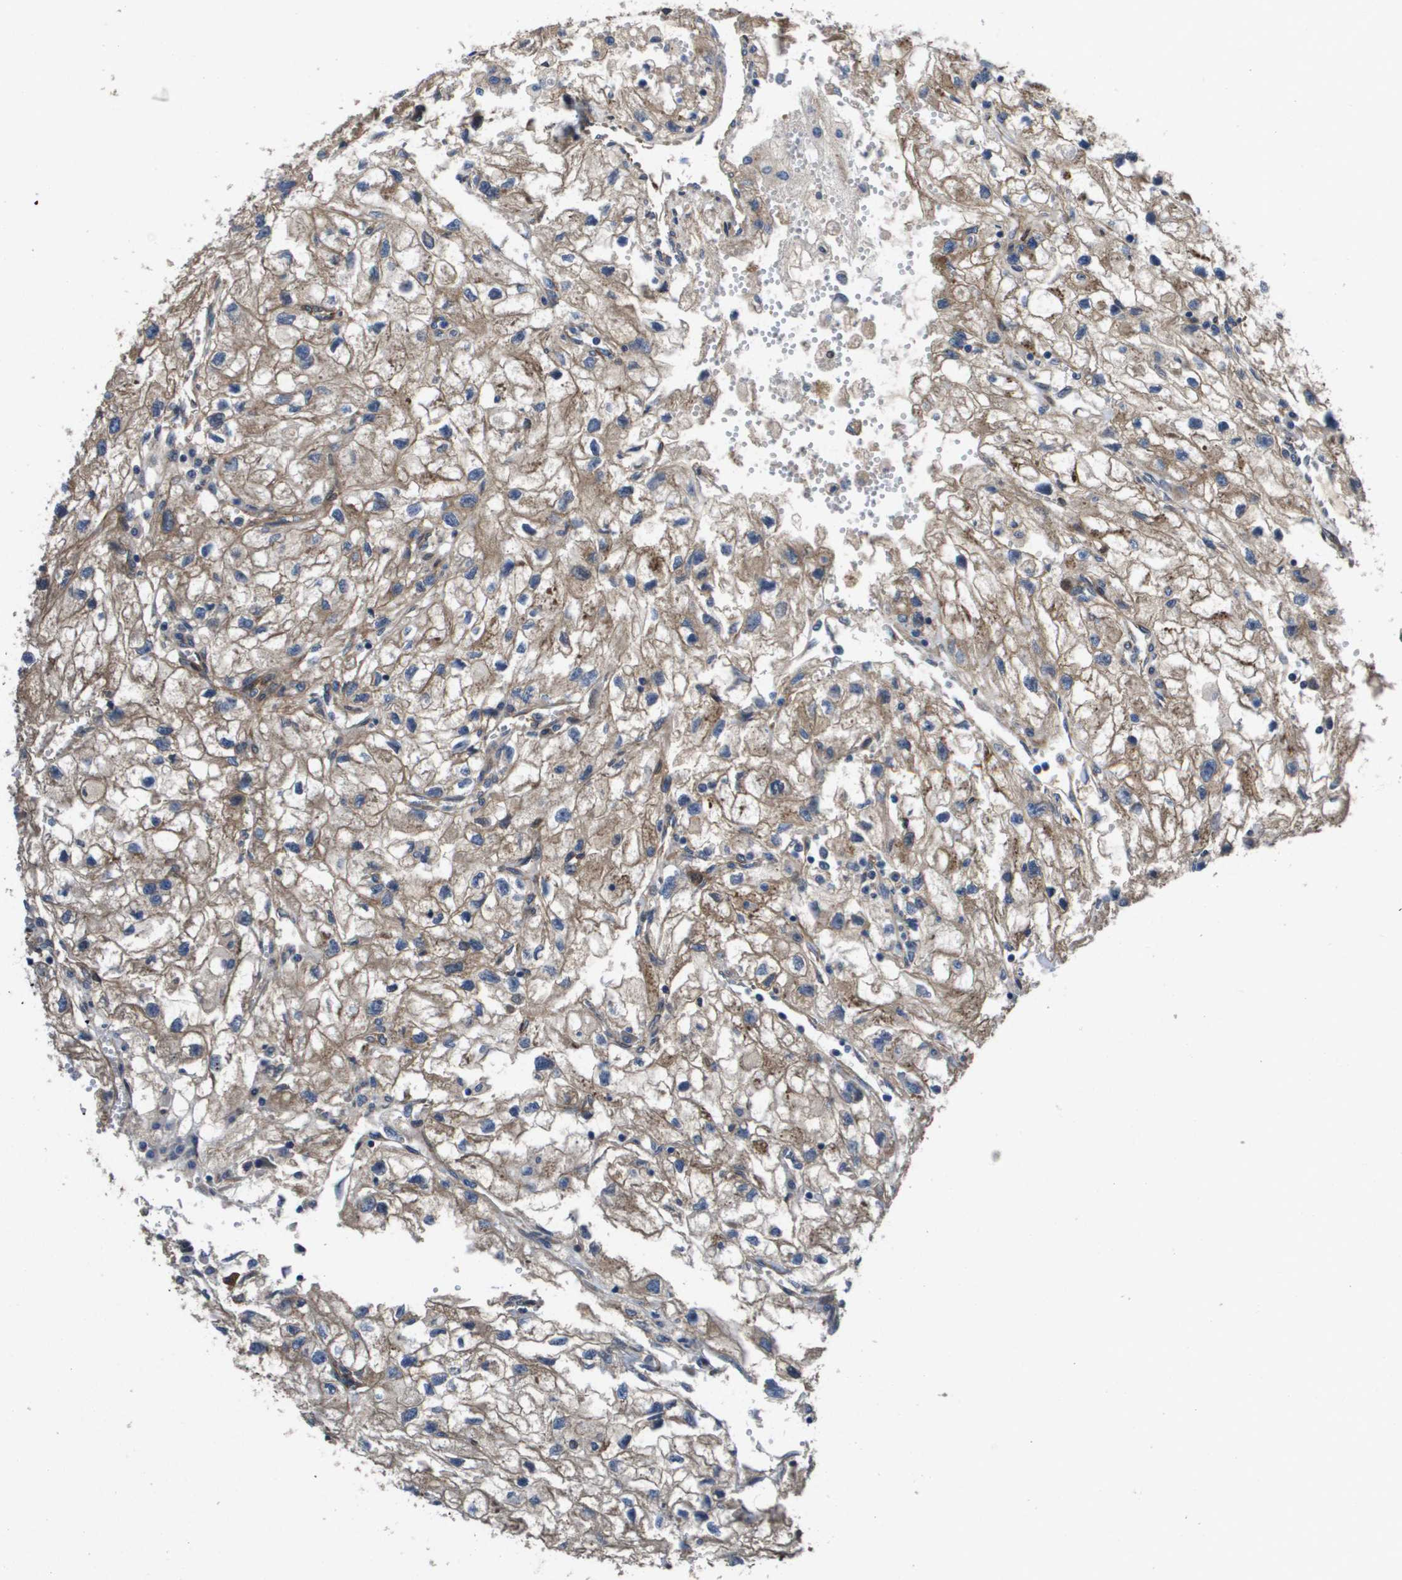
{"staining": {"intensity": "moderate", "quantity": ">75%", "location": "cytoplasmic/membranous"}, "tissue": "renal cancer", "cell_type": "Tumor cells", "image_type": "cancer", "snomed": [{"axis": "morphology", "description": "Adenocarcinoma, NOS"}, {"axis": "topography", "description": "Kidney"}], "caption": "Immunohistochemical staining of renal cancer (adenocarcinoma) shows medium levels of moderate cytoplasmic/membranous protein staining in approximately >75% of tumor cells. The protein of interest is stained brown, and the nuclei are stained in blue (DAB IHC with brightfield microscopy, high magnification).", "gene": "ENTPD2", "patient": {"sex": "female", "age": 70}}